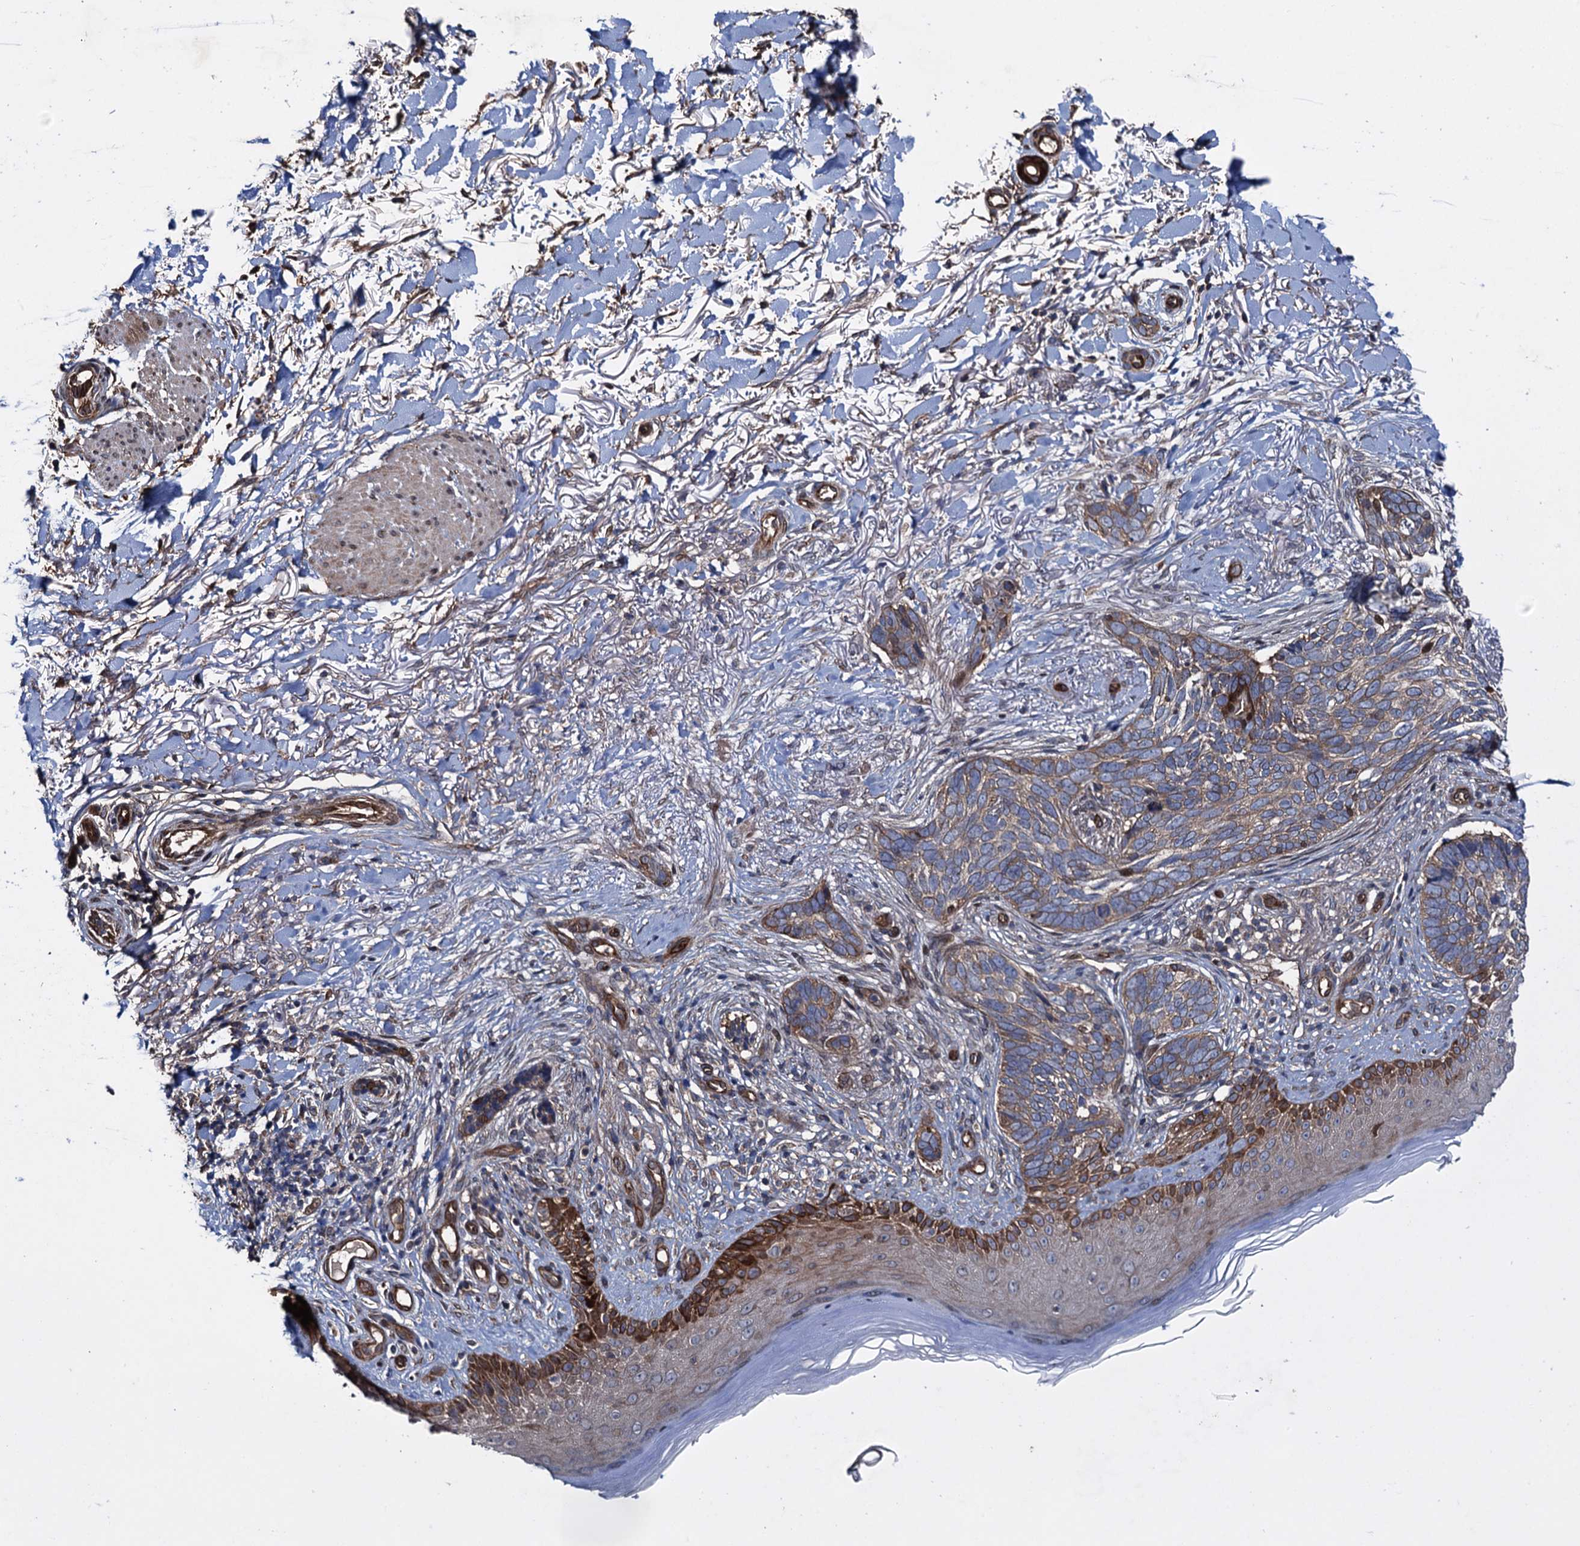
{"staining": {"intensity": "moderate", "quantity": ">75%", "location": "cytoplasmic/membranous"}, "tissue": "skin cancer", "cell_type": "Tumor cells", "image_type": "cancer", "snomed": [{"axis": "morphology", "description": "Normal tissue, NOS"}, {"axis": "morphology", "description": "Basal cell carcinoma"}, {"axis": "topography", "description": "Skin"}], "caption": "Protein expression analysis of skin basal cell carcinoma shows moderate cytoplasmic/membranous expression in about >75% of tumor cells.", "gene": "RHOBTB1", "patient": {"sex": "female", "age": 67}}